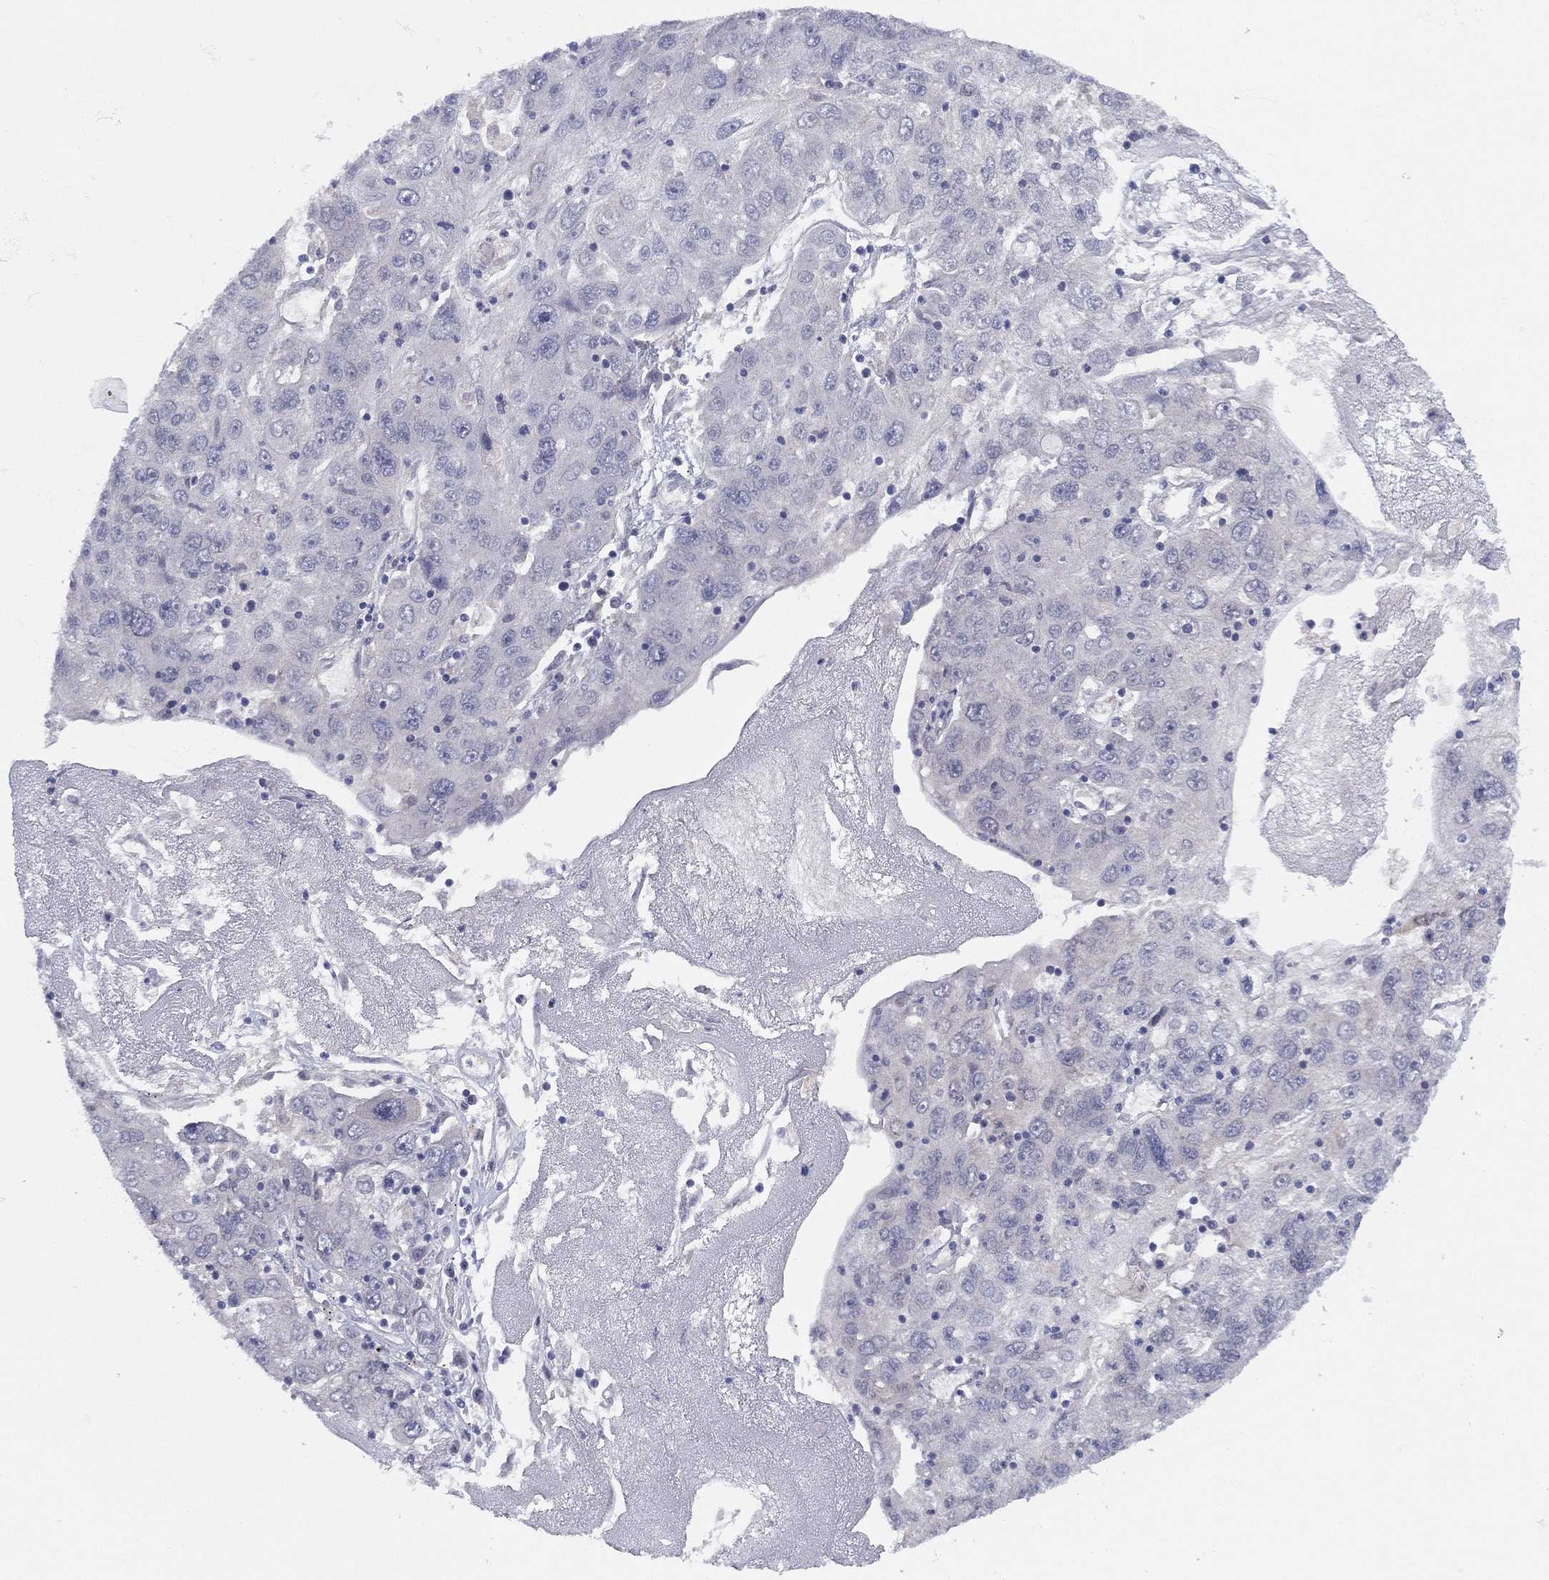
{"staining": {"intensity": "negative", "quantity": "none", "location": "none"}, "tissue": "stomach cancer", "cell_type": "Tumor cells", "image_type": "cancer", "snomed": [{"axis": "morphology", "description": "Adenocarcinoma, NOS"}, {"axis": "topography", "description": "Stomach"}], "caption": "This photomicrograph is of stomach adenocarcinoma stained with IHC to label a protein in brown with the nuclei are counter-stained blue. There is no expression in tumor cells.", "gene": "DDAH1", "patient": {"sex": "male", "age": 56}}